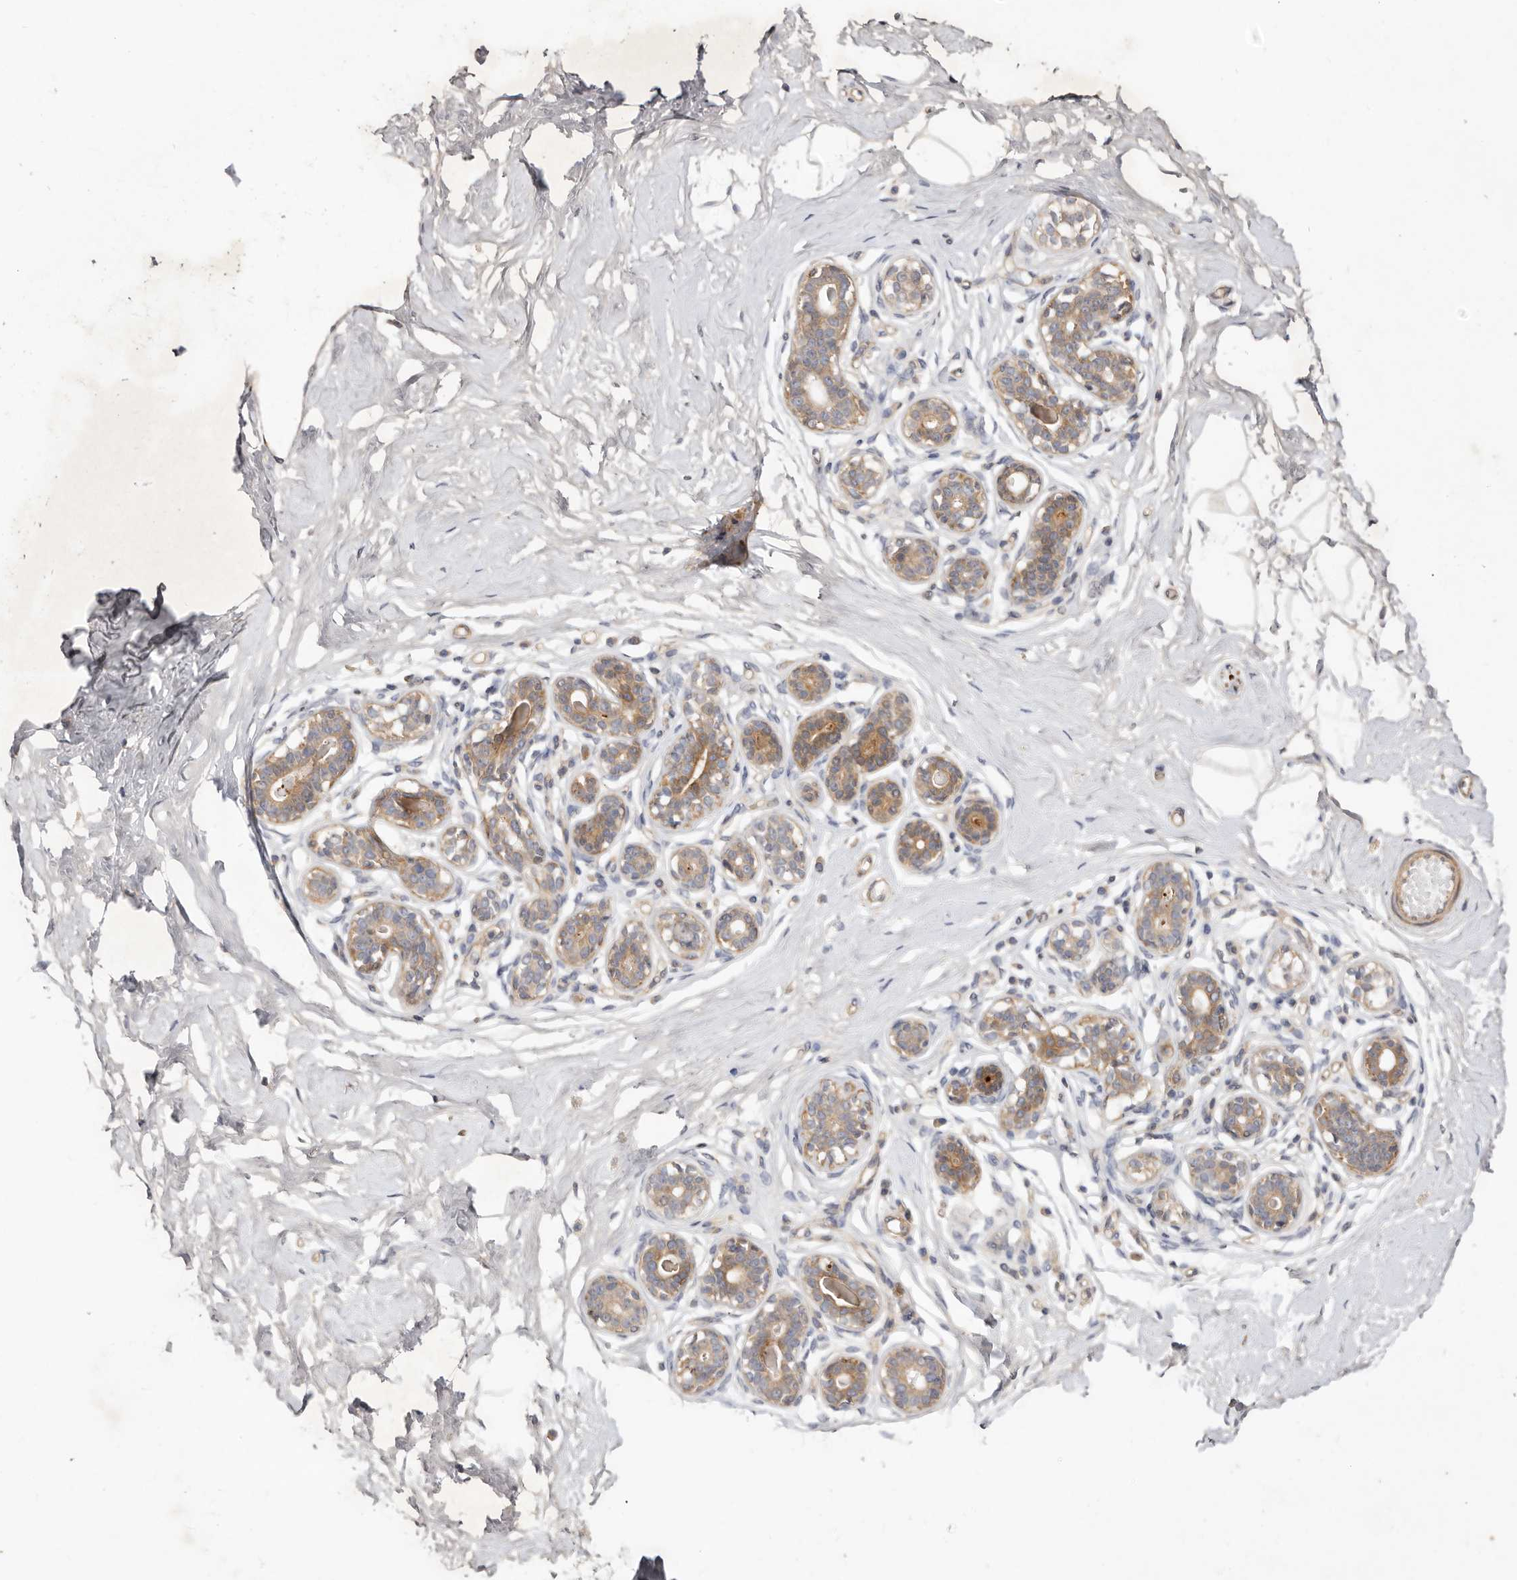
{"staining": {"intensity": "negative", "quantity": "none", "location": "none"}, "tissue": "breast", "cell_type": "Adipocytes", "image_type": "normal", "snomed": [{"axis": "morphology", "description": "Normal tissue, NOS"}, {"axis": "morphology", "description": "Adenoma, NOS"}, {"axis": "topography", "description": "Breast"}], "caption": "High power microscopy image of an immunohistochemistry image of unremarkable breast, revealing no significant positivity in adipocytes. Nuclei are stained in blue.", "gene": "ADAMTS9", "patient": {"sex": "female", "age": 23}}